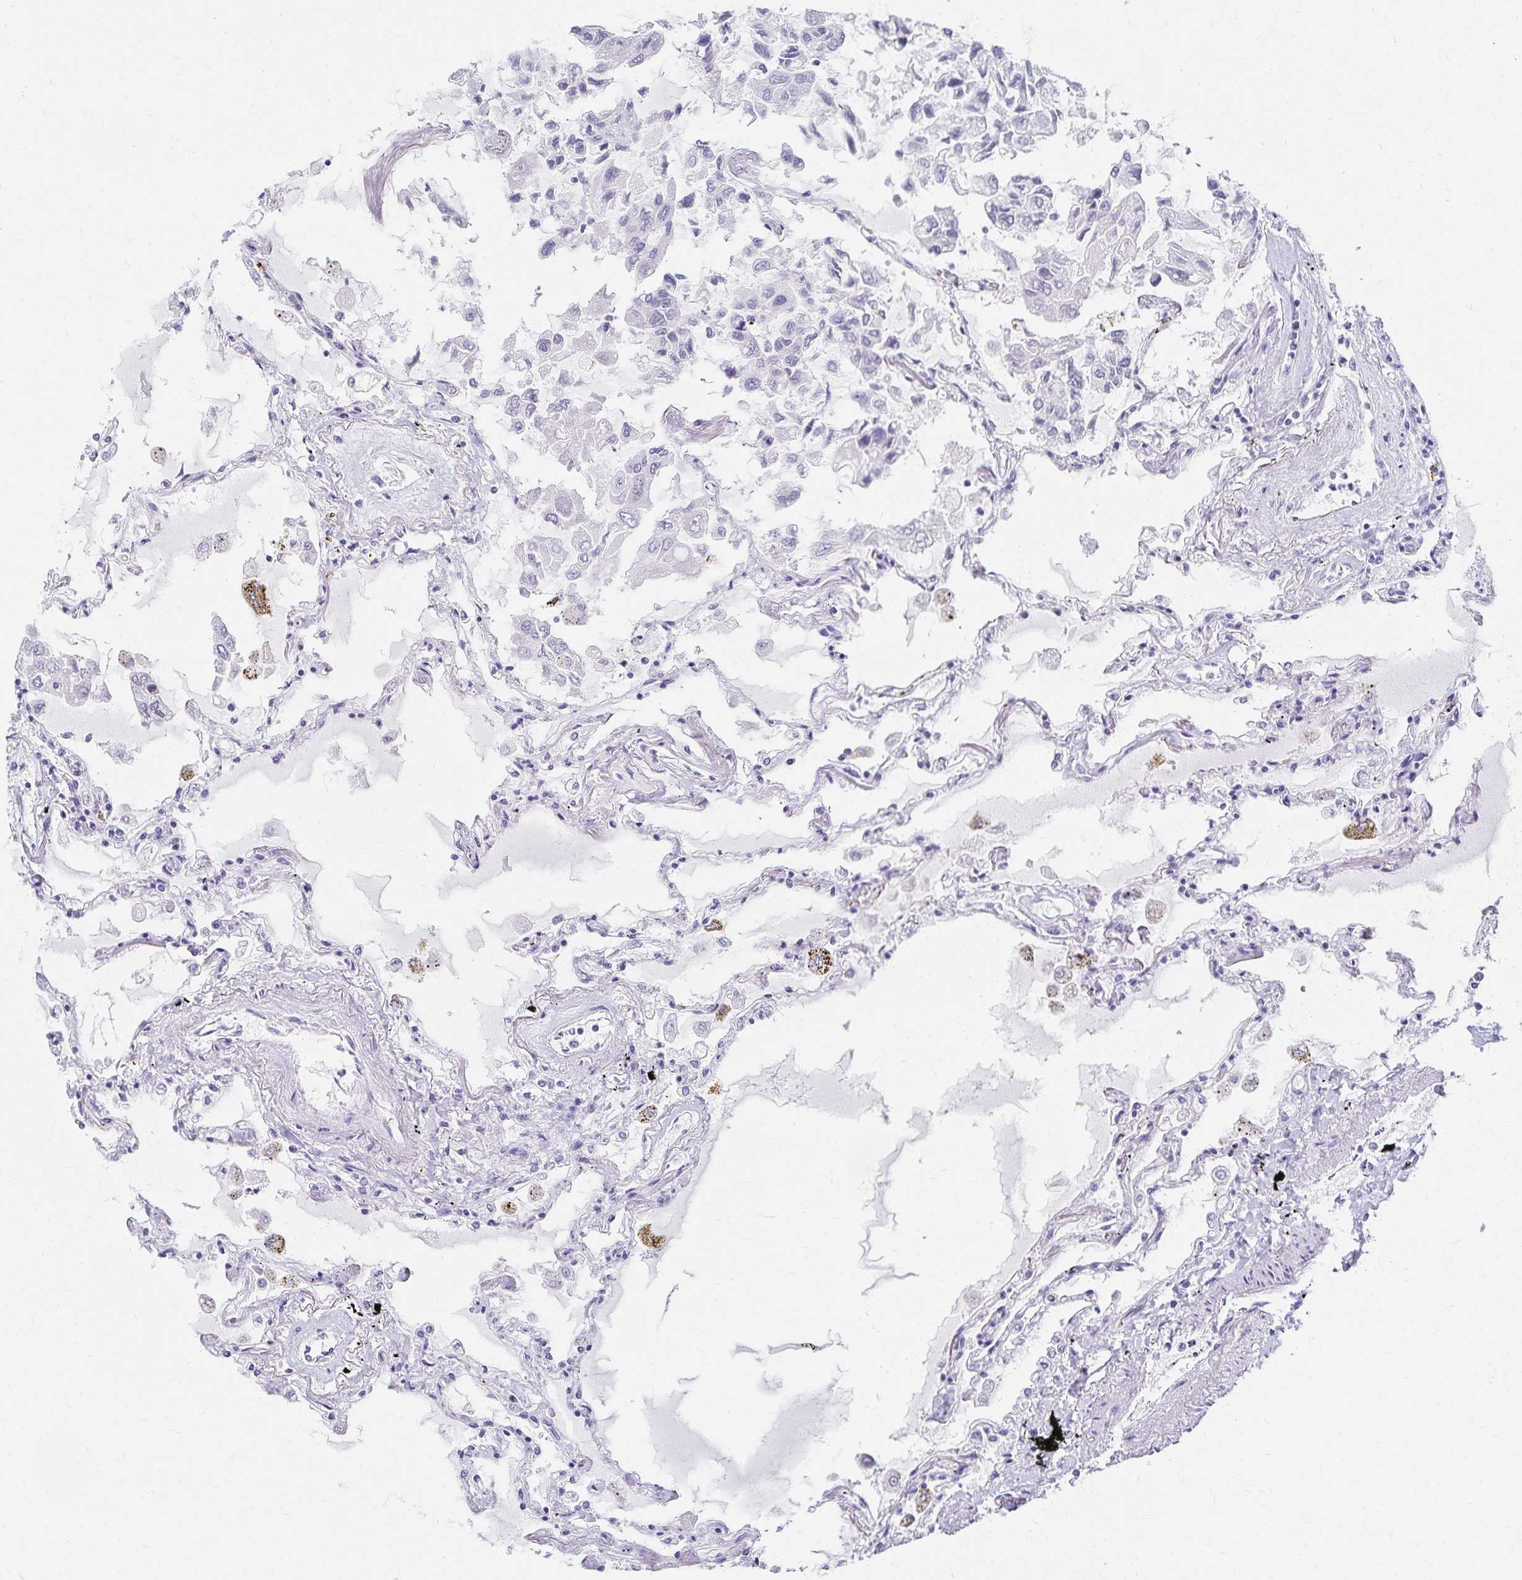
{"staining": {"intensity": "negative", "quantity": "none", "location": "none"}, "tissue": "lung", "cell_type": "Alveolar cells", "image_type": "normal", "snomed": [{"axis": "morphology", "description": "Normal tissue, NOS"}, {"axis": "morphology", "description": "Adenocarcinoma, NOS"}, {"axis": "topography", "description": "Cartilage tissue"}, {"axis": "topography", "description": "Lung"}], "caption": "This is a photomicrograph of IHC staining of unremarkable lung, which shows no positivity in alveolar cells.", "gene": "C2orf50", "patient": {"sex": "female", "age": 67}}